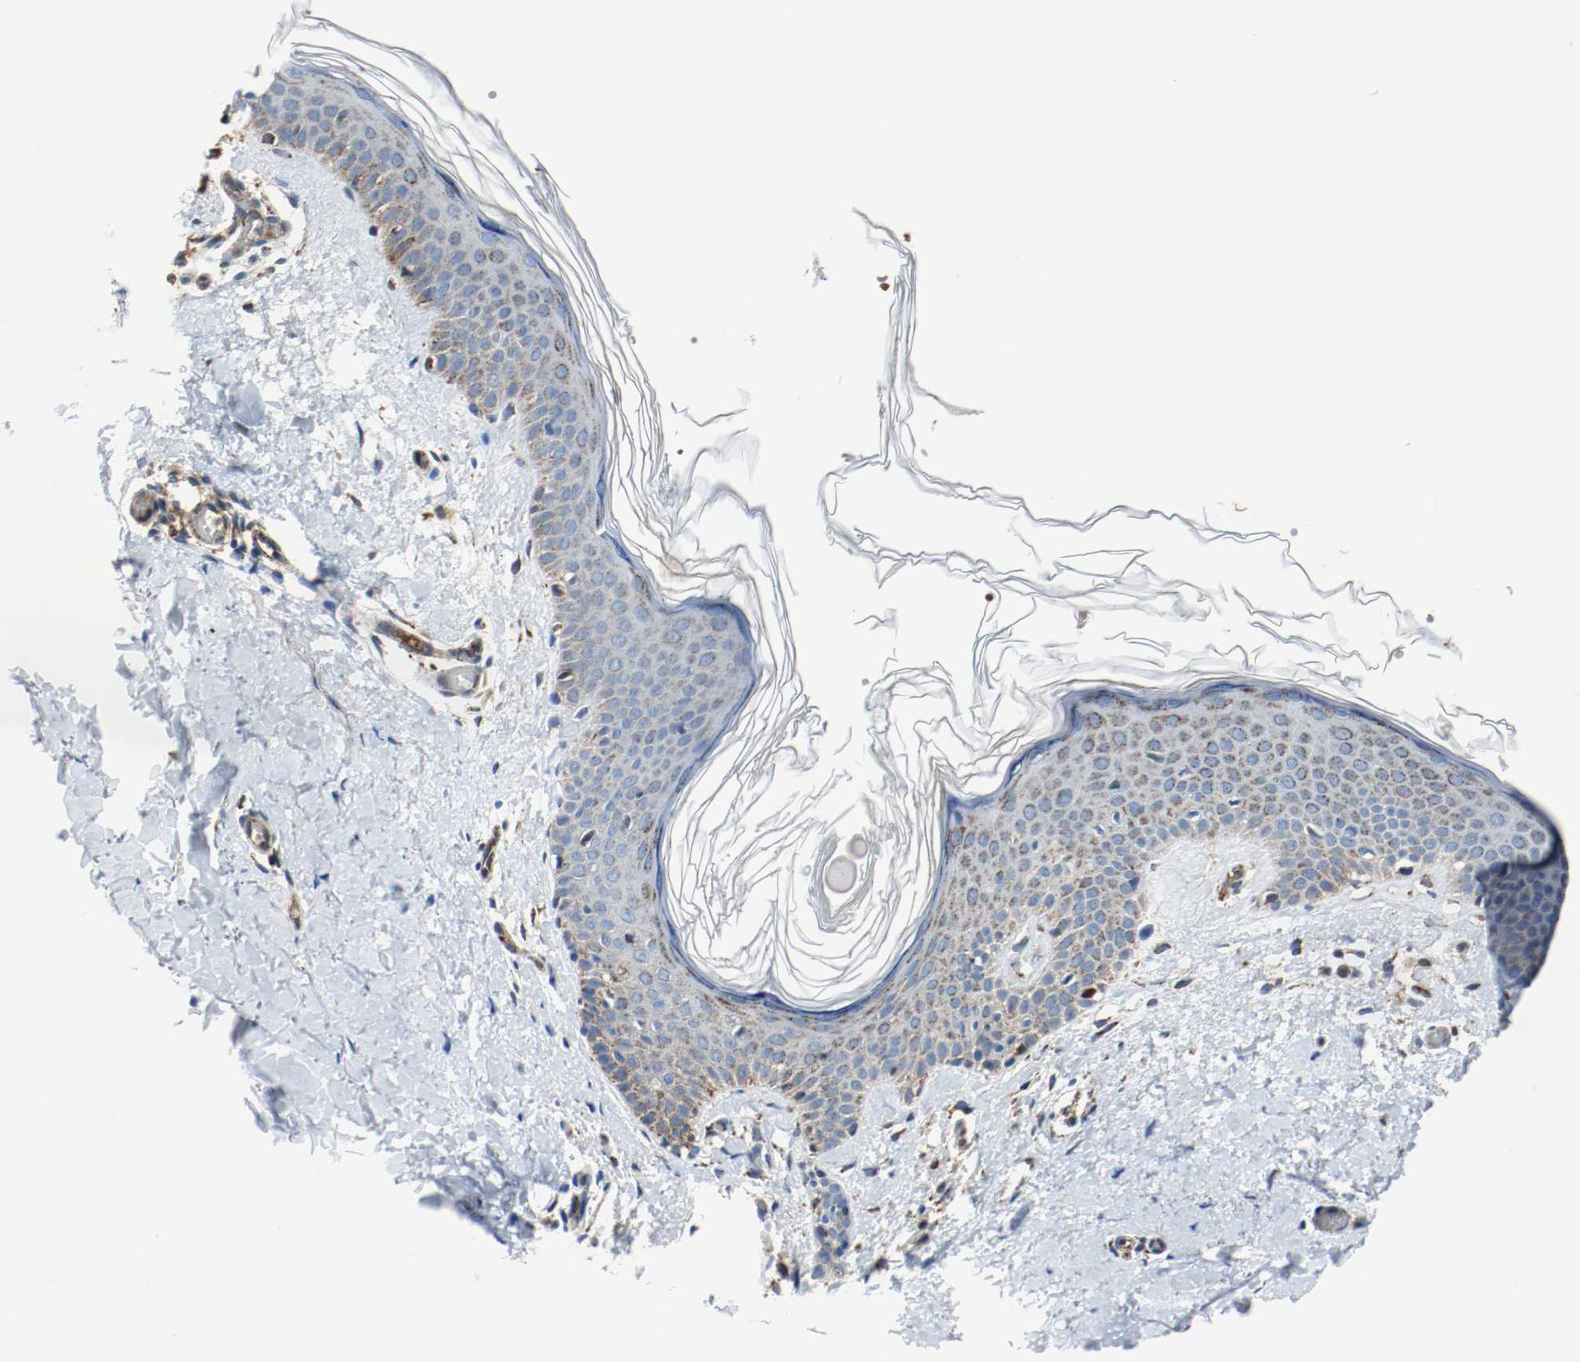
{"staining": {"intensity": "moderate", "quantity": ">75%", "location": "cytoplasmic/membranous"}, "tissue": "skin", "cell_type": "Fibroblasts", "image_type": "normal", "snomed": [{"axis": "morphology", "description": "Normal tissue, NOS"}, {"axis": "topography", "description": "Skin"}], "caption": "Immunohistochemical staining of benign skin demonstrates >75% levels of moderate cytoplasmic/membranous protein expression in about >75% of fibroblasts.", "gene": "TXNRD1", "patient": {"sex": "female", "age": 56}}